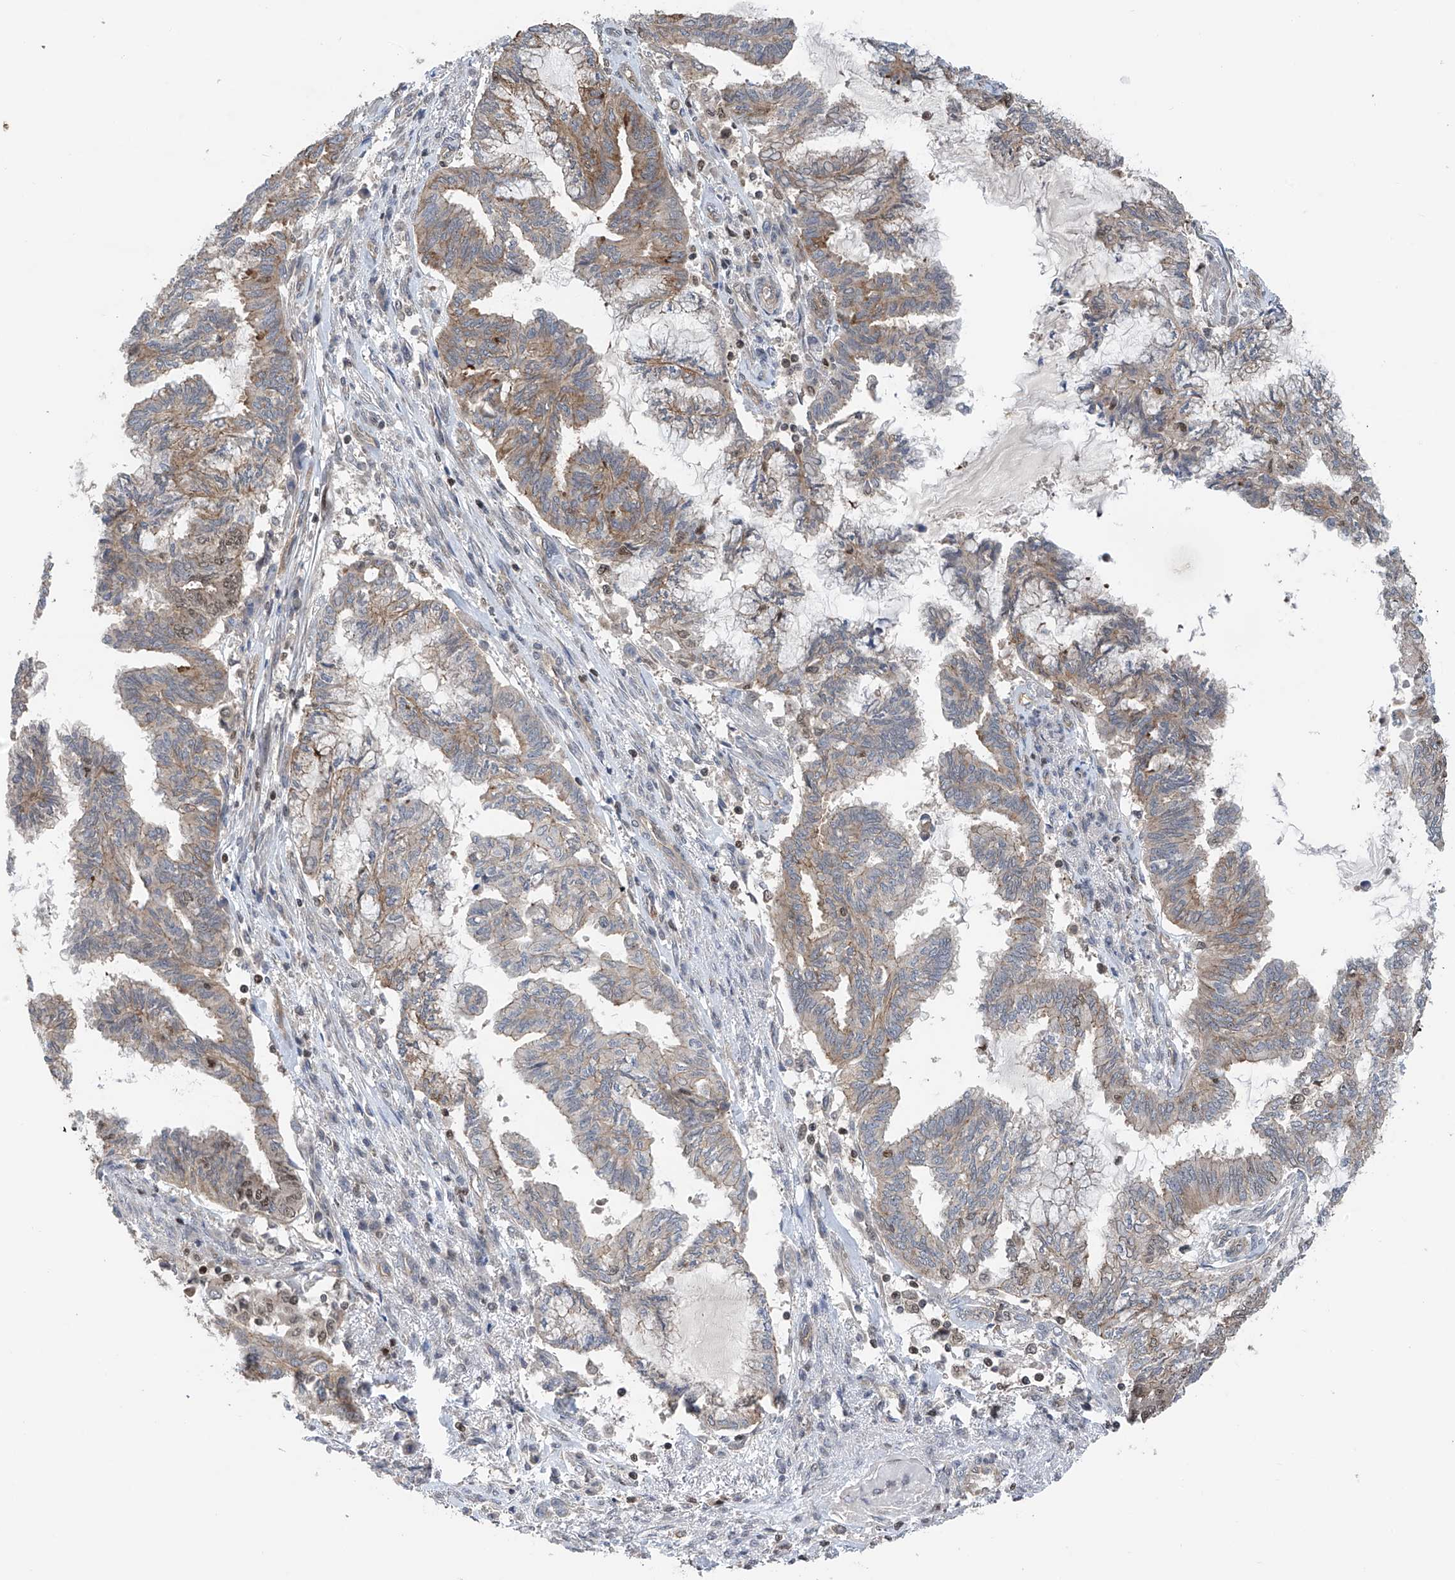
{"staining": {"intensity": "weak", "quantity": "25%-75%", "location": "cytoplasmic/membranous,nuclear"}, "tissue": "endometrial cancer", "cell_type": "Tumor cells", "image_type": "cancer", "snomed": [{"axis": "morphology", "description": "Adenocarcinoma, NOS"}, {"axis": "topography", "description": "Endometrium"}], "caption": "Protein analysis of endometrial adenocarcinoma tissue exhibits weak cytoplasmic/membranous and nuclear expression in about 25%-75% of tumor cells.", "gene": "DNAJC9", "patient": {"sex": "female", "age": 86}}